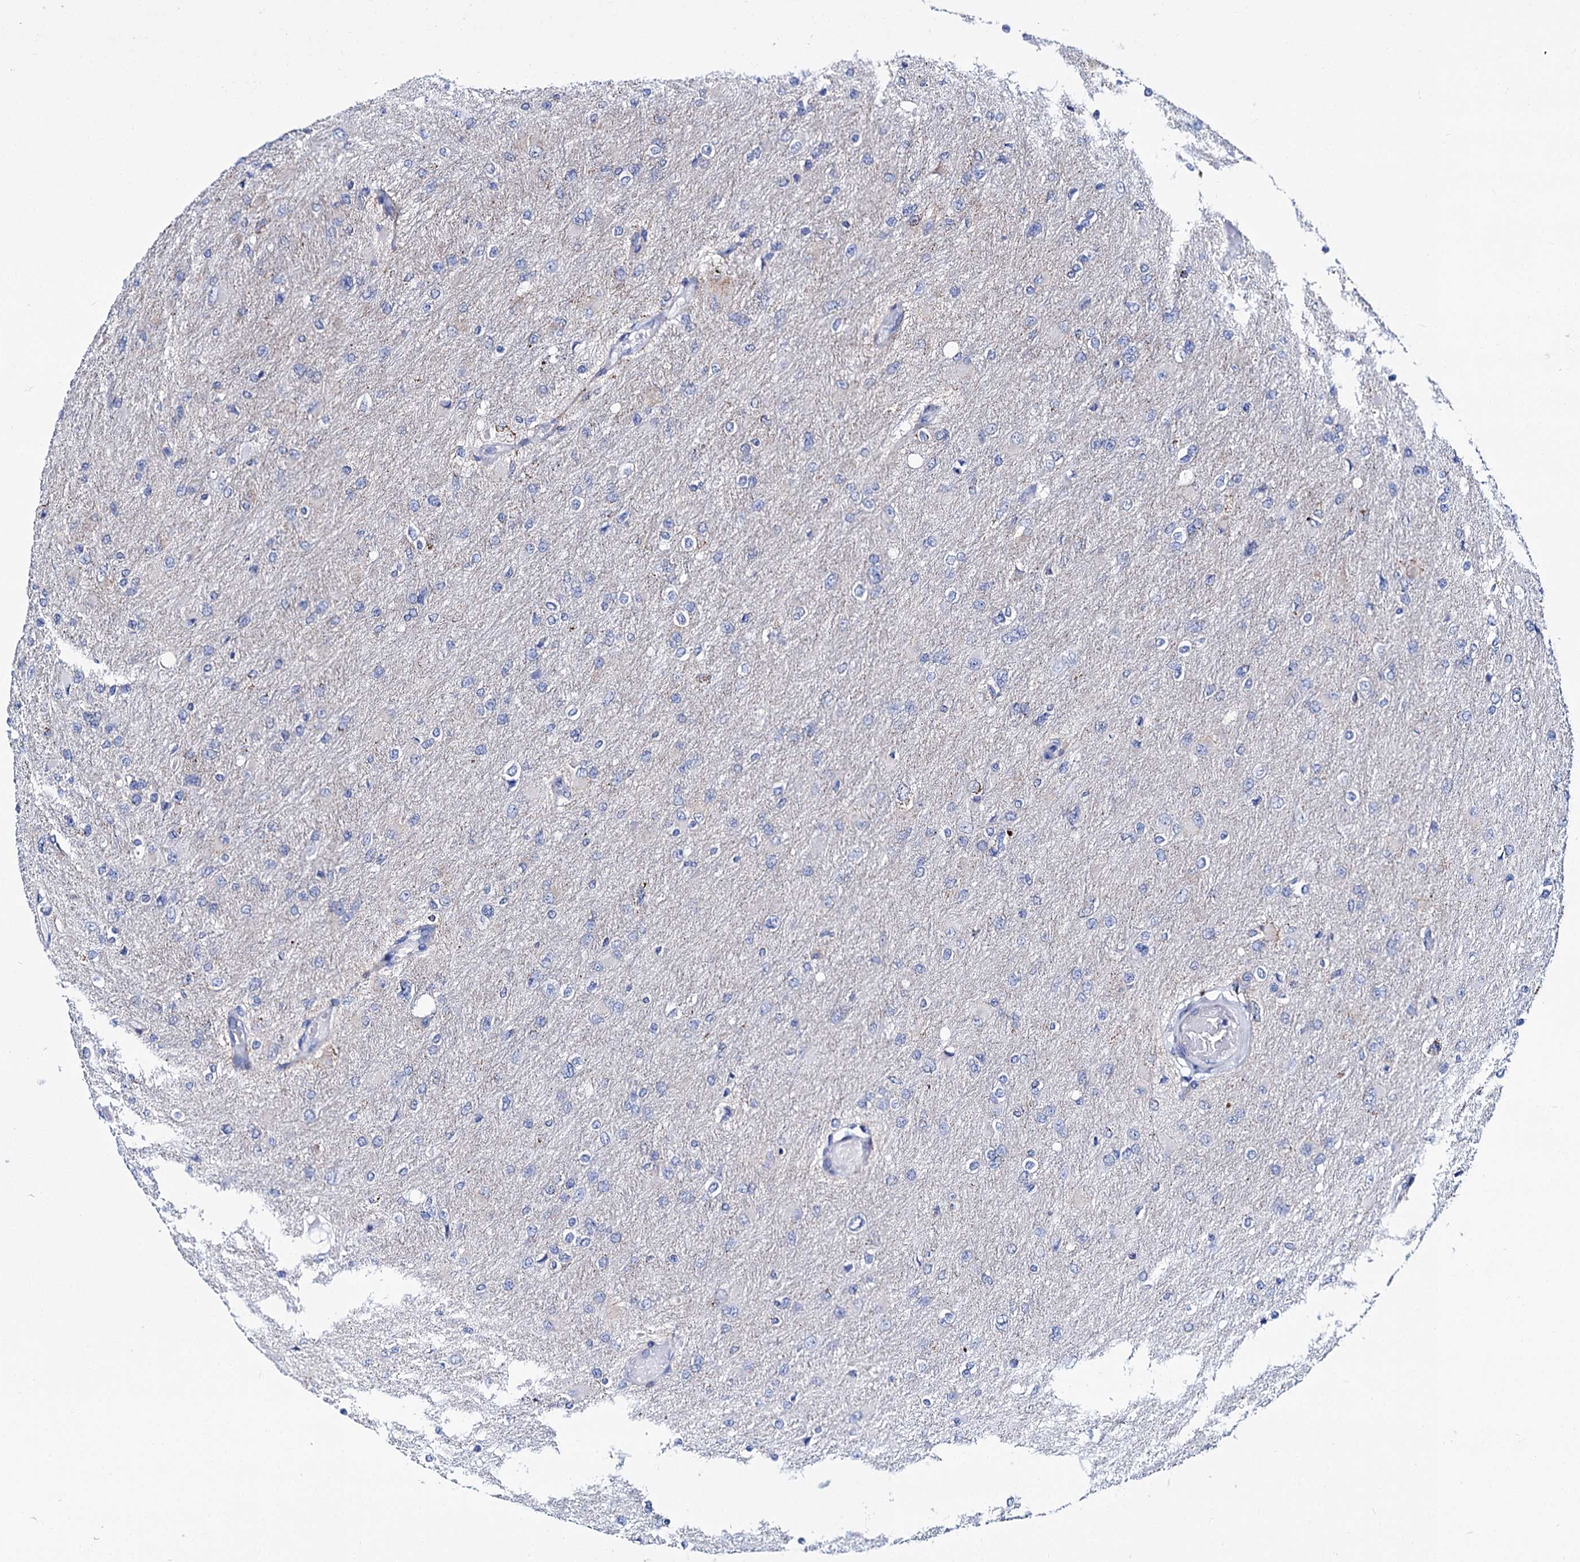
{"staining": {"intensity": "negative", "quantity": "none", "location": "none"}, "tissue": "glioma", "cell_type": "Tumor cells", "image_type": "cancer", "snomed": [{"axis": "morphology", "description": "Glioma, malignant, High grade"}, {"axis": "topography", "description": "Cerebral cortex"}], "caption": "Tumor cells show no significant protein expression in glioma.", "gene": "UBASH3B", "patient": {"sex": "female", "age": 36}}